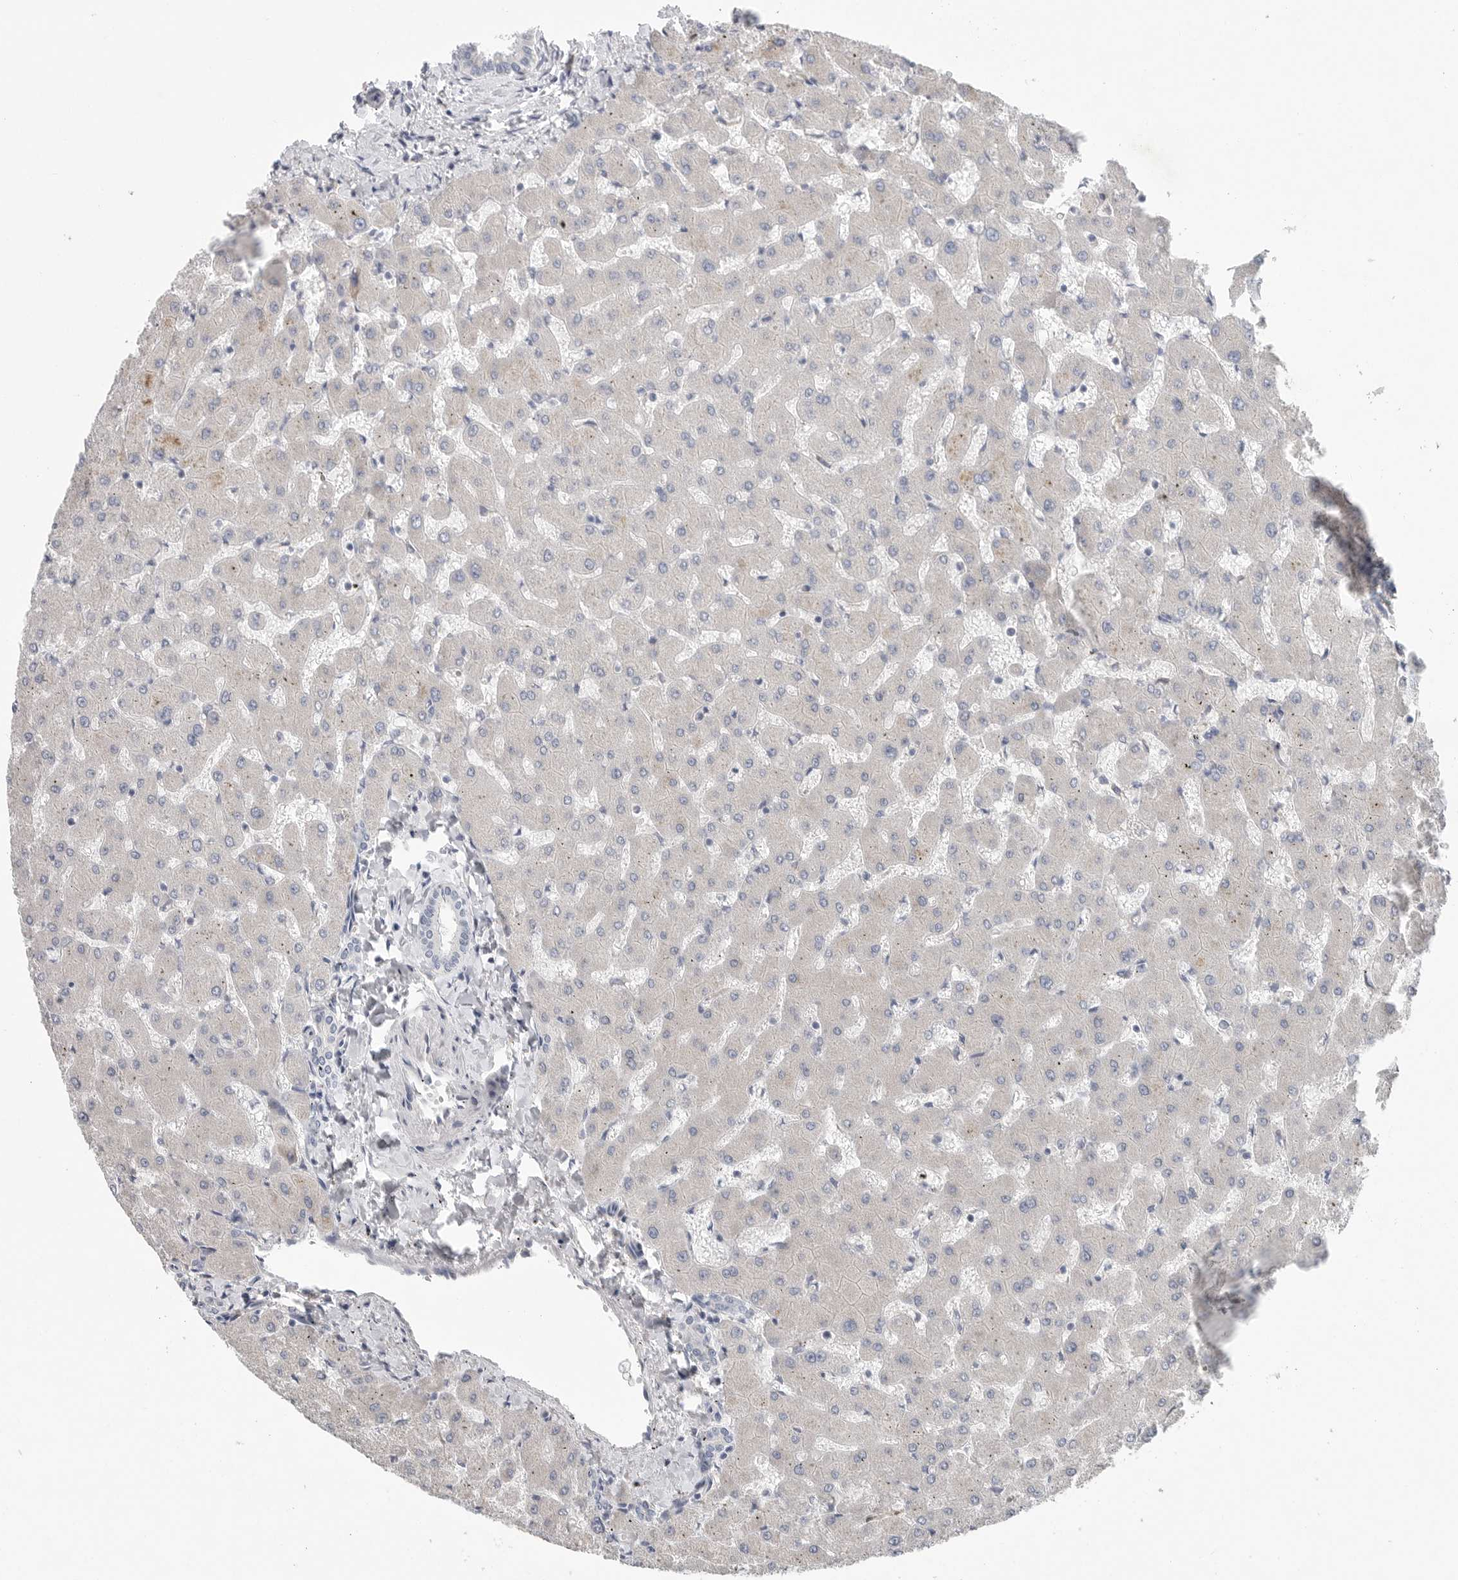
{"staining": {"intensity": "negative", "quantity": "none", "location": "none"}, "tissue": "liver", "cell_type": "Cholangiocytes", "image_type": "normal", "snomed": [{"axis": "morphology", "description": "Normal tissue, NOS"}, {"axis": "topography", "description": "Liver"}], "caption": "DAB immunohistochemical staining of benign liver demonstrates no significant positivity in cholangiocytes.", "gene": "CAMK2B", "patient": {"sex": "female", "age": 63}}